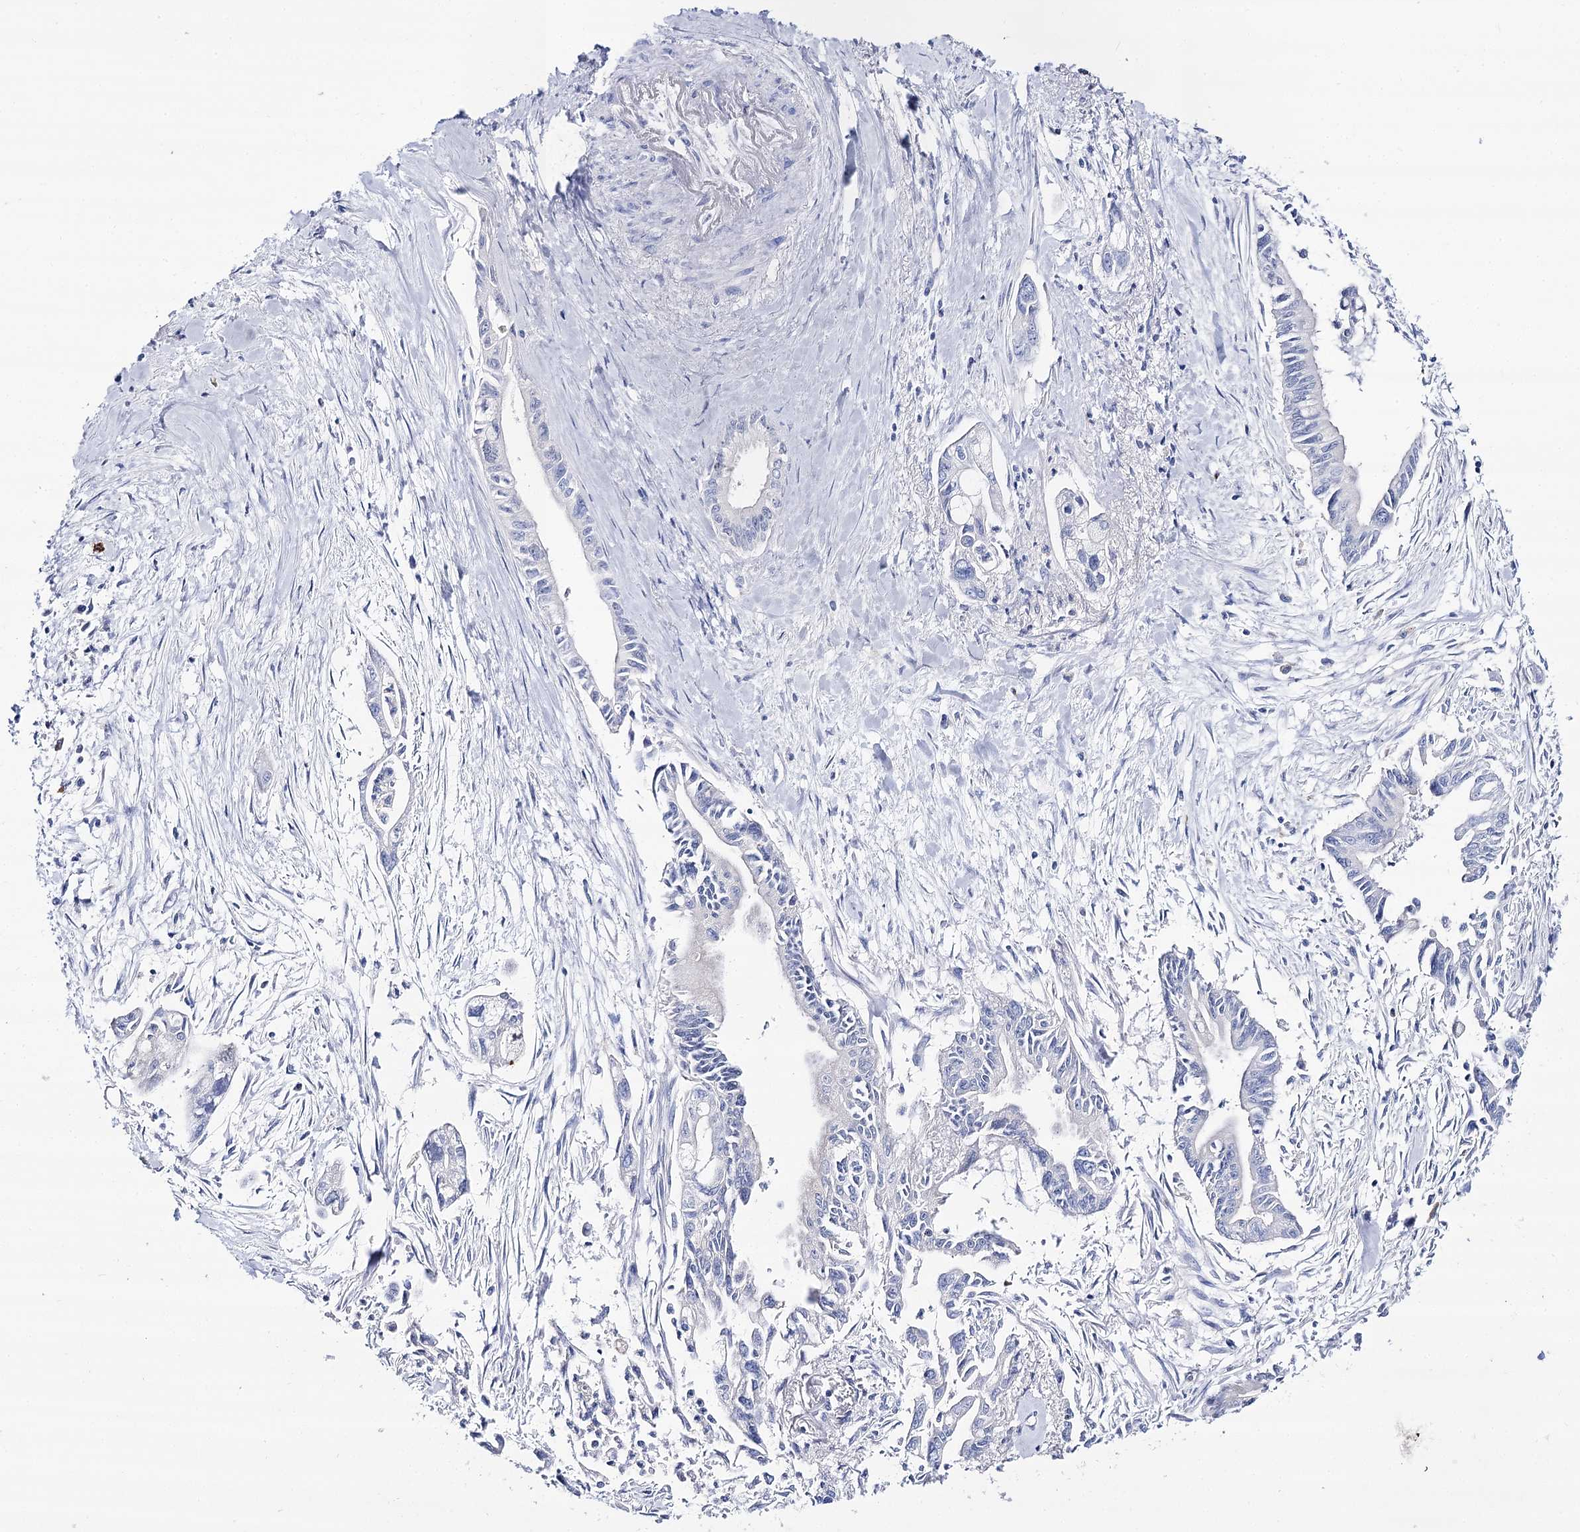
{"staining": {"intensity": "negative", "quantity": "none", "location": "none"}, "tissue": "pancreatic cancer", "cell_type": "Tumor cells", "image_type": "cancer", "snomed": [{"axis": "morphology", "description": "Adenocarcinoma, NOS"}, {"axis": "topography", "description": "Pancreas"}], "caption": "This is an immunohistochemistry (IHC) micrograph of human pancreatic cancer. There is no expression in tumor cells.", "gene": "SLC3A1", "patient": {"sex": "male", "age": 70}}